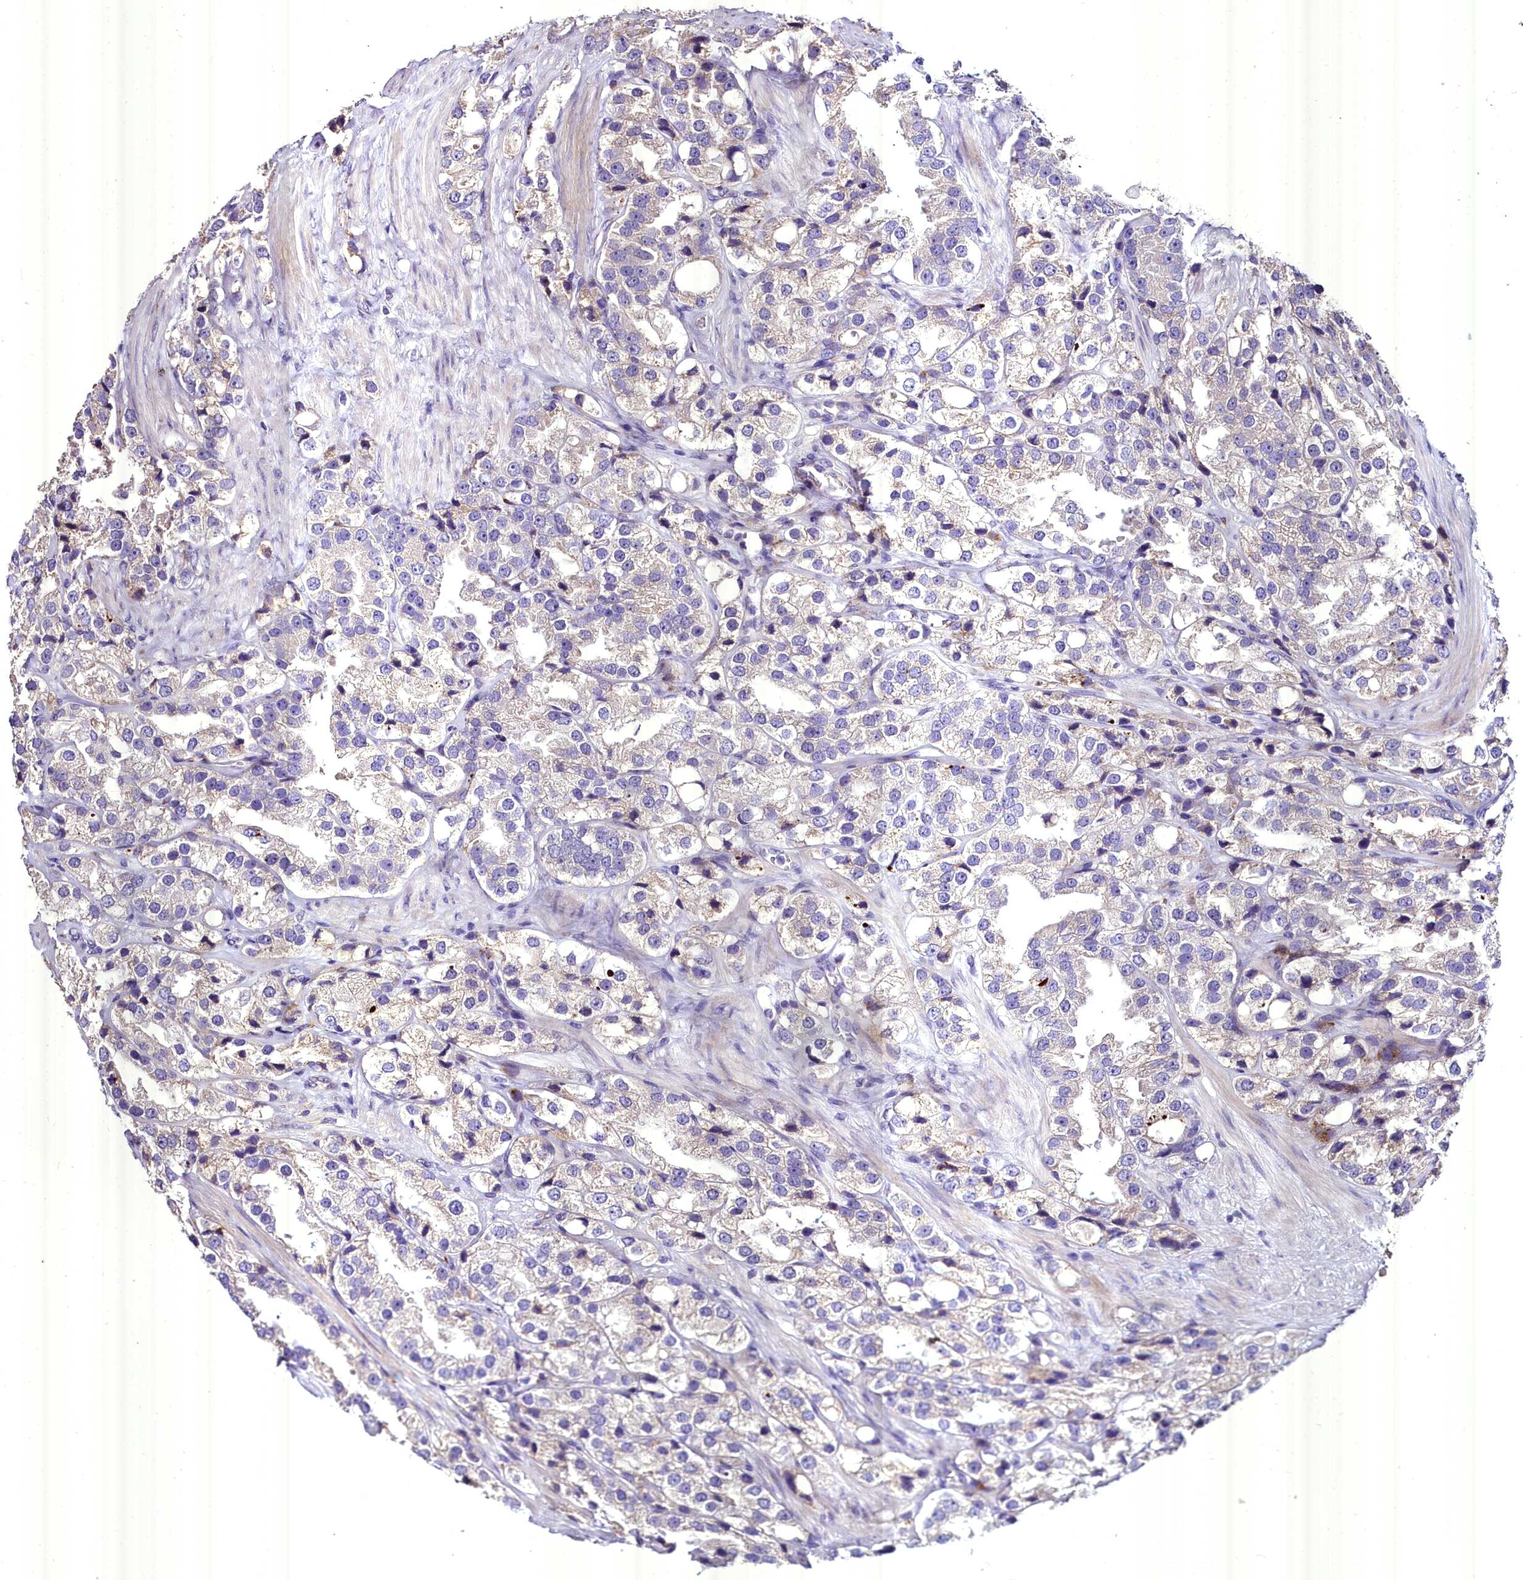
{"staining": {"intensity": "weak", "quantity": "<25%", "location": "cytoplasmic/membranous"}, "tissue": "prostate cancer", "cell_type": "Tumor cells", "image_type": "cancer", "snomed": [{"axis": "morphology", "description": "Adenocarcinoma, NOS"}, {"axis": "topography", "description": "Prostate"}], "caption": "DAB immunohistochemical staining of human adenocarcinoma (prostate) exhibits no significant expression in tumor cells.", "gene": "MS4A18", "patient": {"sex": "male", "age": 79}}